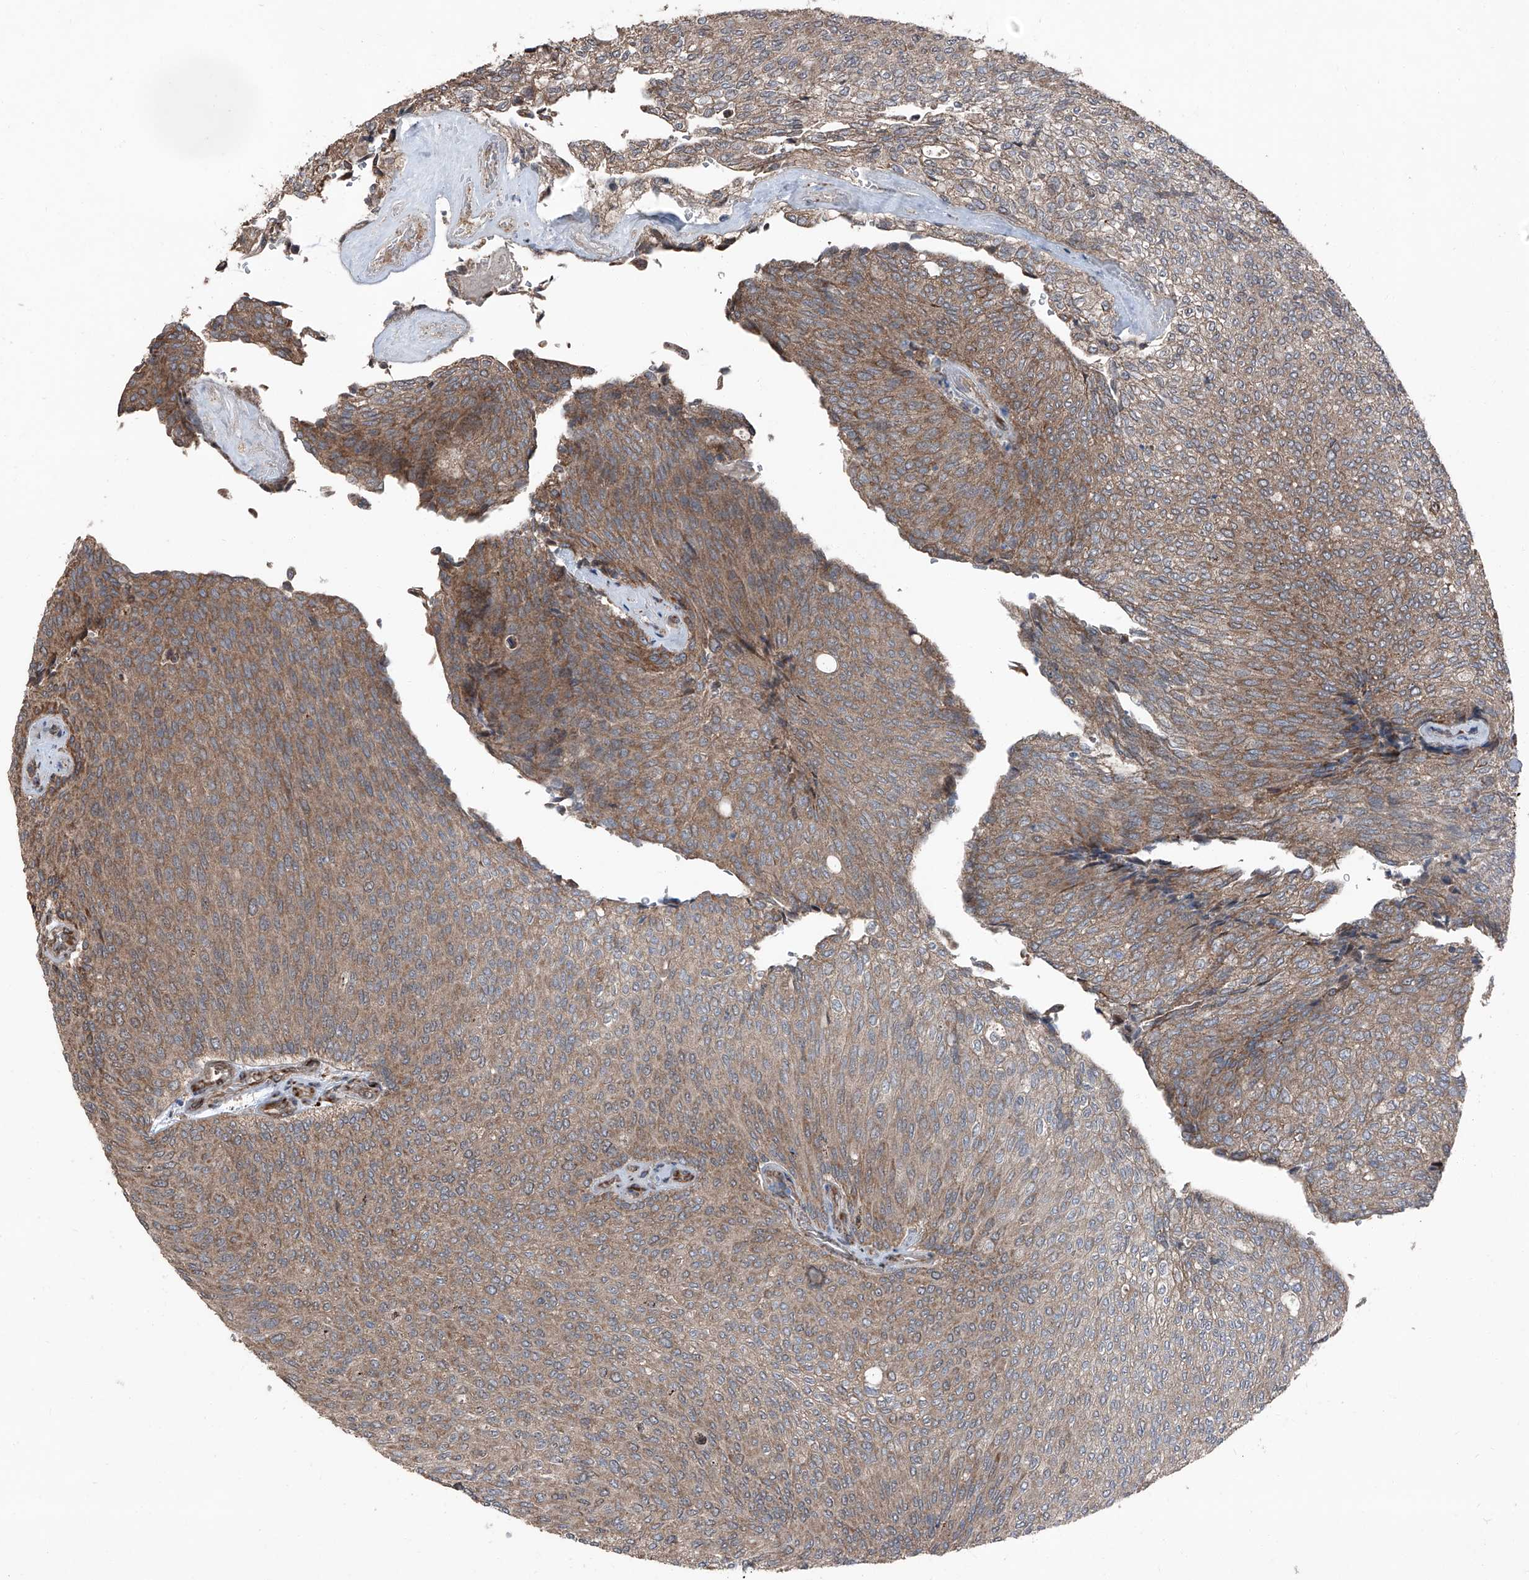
{"staining": {"intensity": "moderate", "quantity": ">75%", "location": "cytoplasmic/membranous"}, "tissue": "urothelial cancer", "cell_type": "Tumor cells", "image_type": "cancer", "snomed": [{"axis": "morphology", "description": "Urothelial carcinoma, Low grade"}, {"axis": "topography", "description": "Urinary bladder"}], "caption": "Urothelial cancer stained with DAB immunohistochemistry exhibits medium levels of moderate cytoplasmic/membranous expression in approximately >75% of tumor cells.", "gene": "LIMK1", "patient": {"sex": "female", "age": 79}}